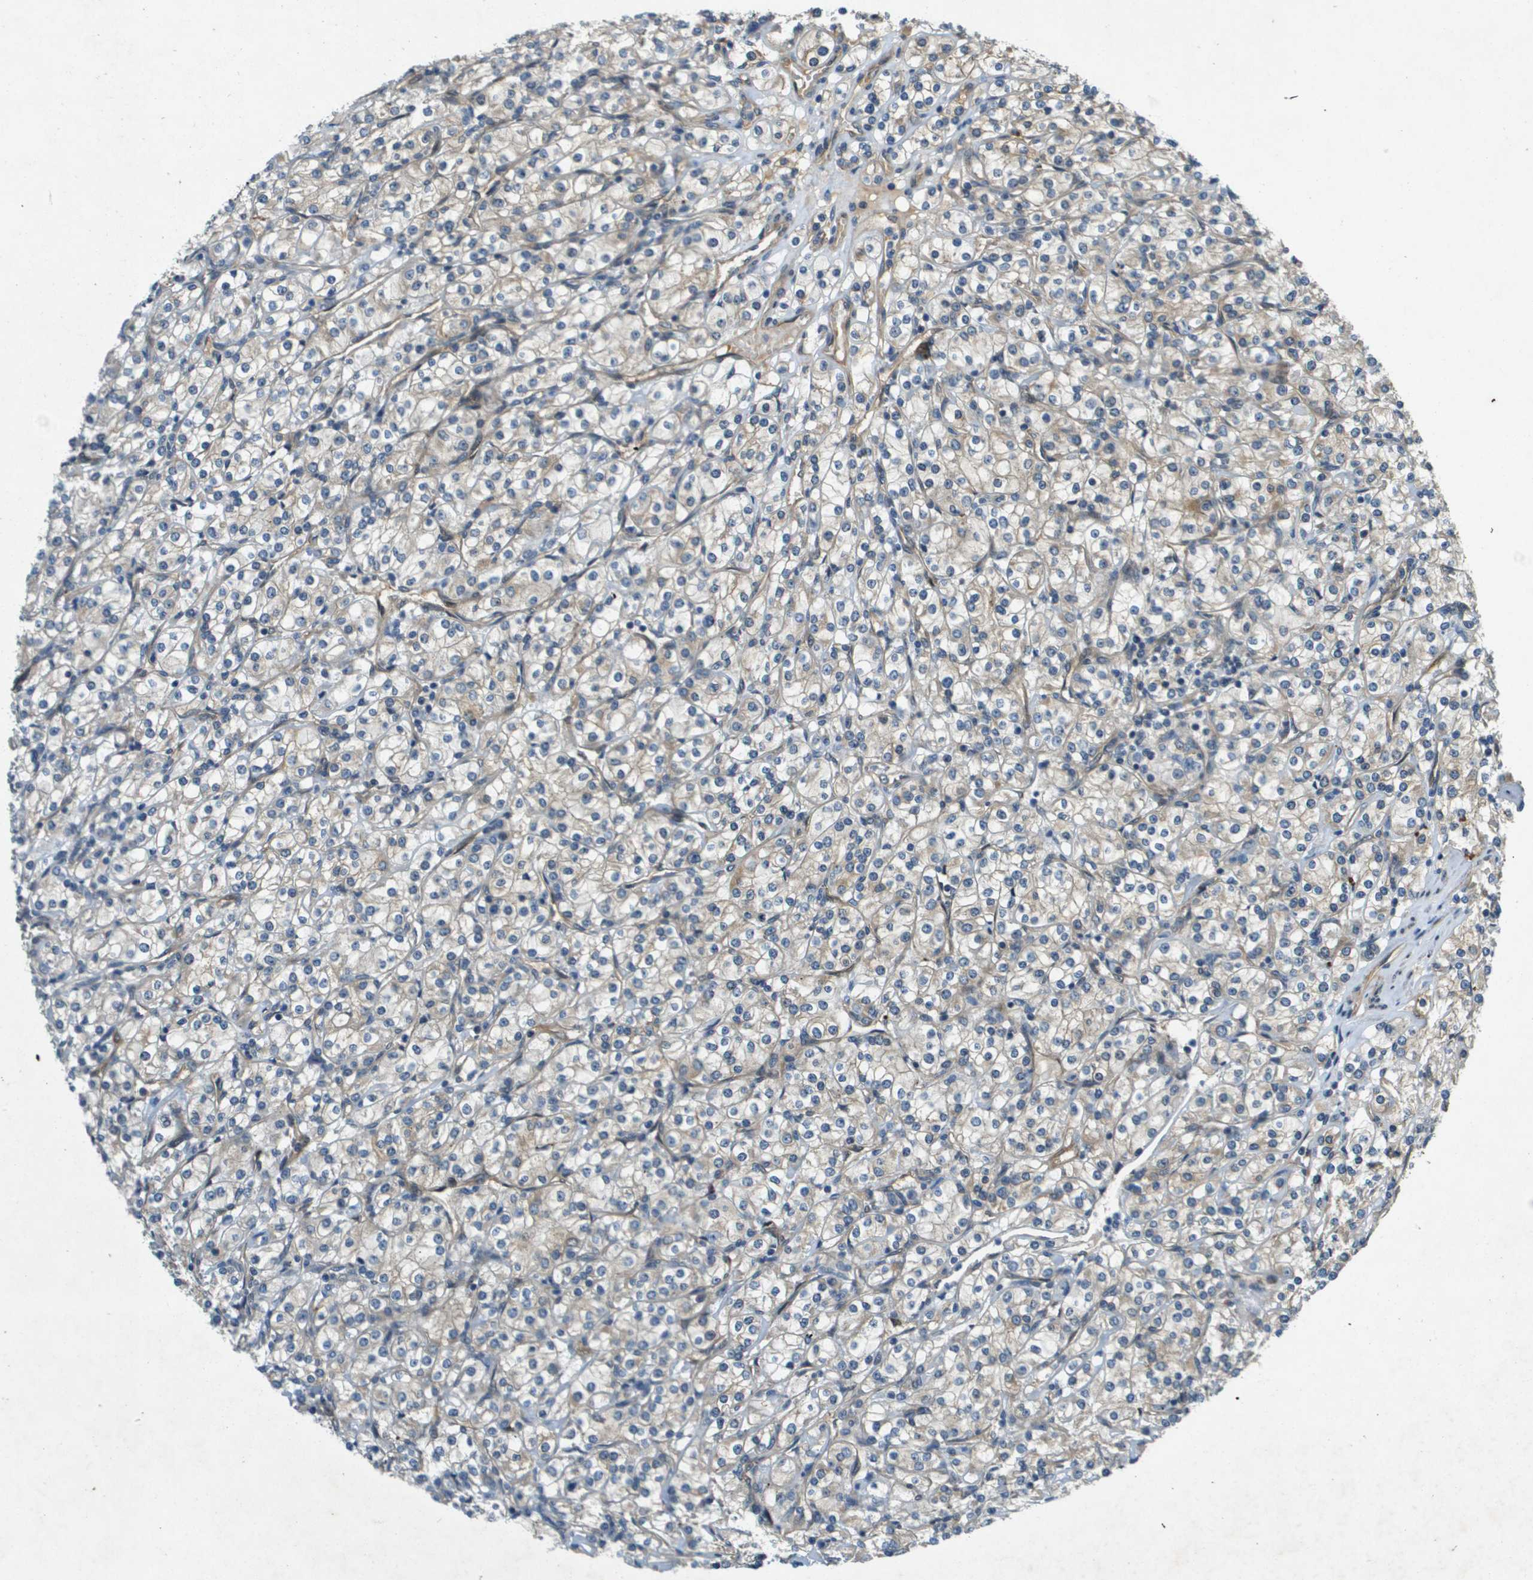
{"staining": {"intensity": "weak", "quantity": "<25%", "location": "cytoplasmic/membranous"}, "tissue": "renal cancer", "cell_type": "Tumor cells", "image_type": "cancer", "snomed": [{"axis": "morphology", "description": "Adenocarcinoma, NOS"}, {"axis": "topography", "description": "Kidney"}], "caption": "Immunohistochemistry (IHC) of renal adenocarcinoma reveals no positivity in tumor cells.", "gene": "PGAP3", "patient": {"sex": "male", "age": 77}}